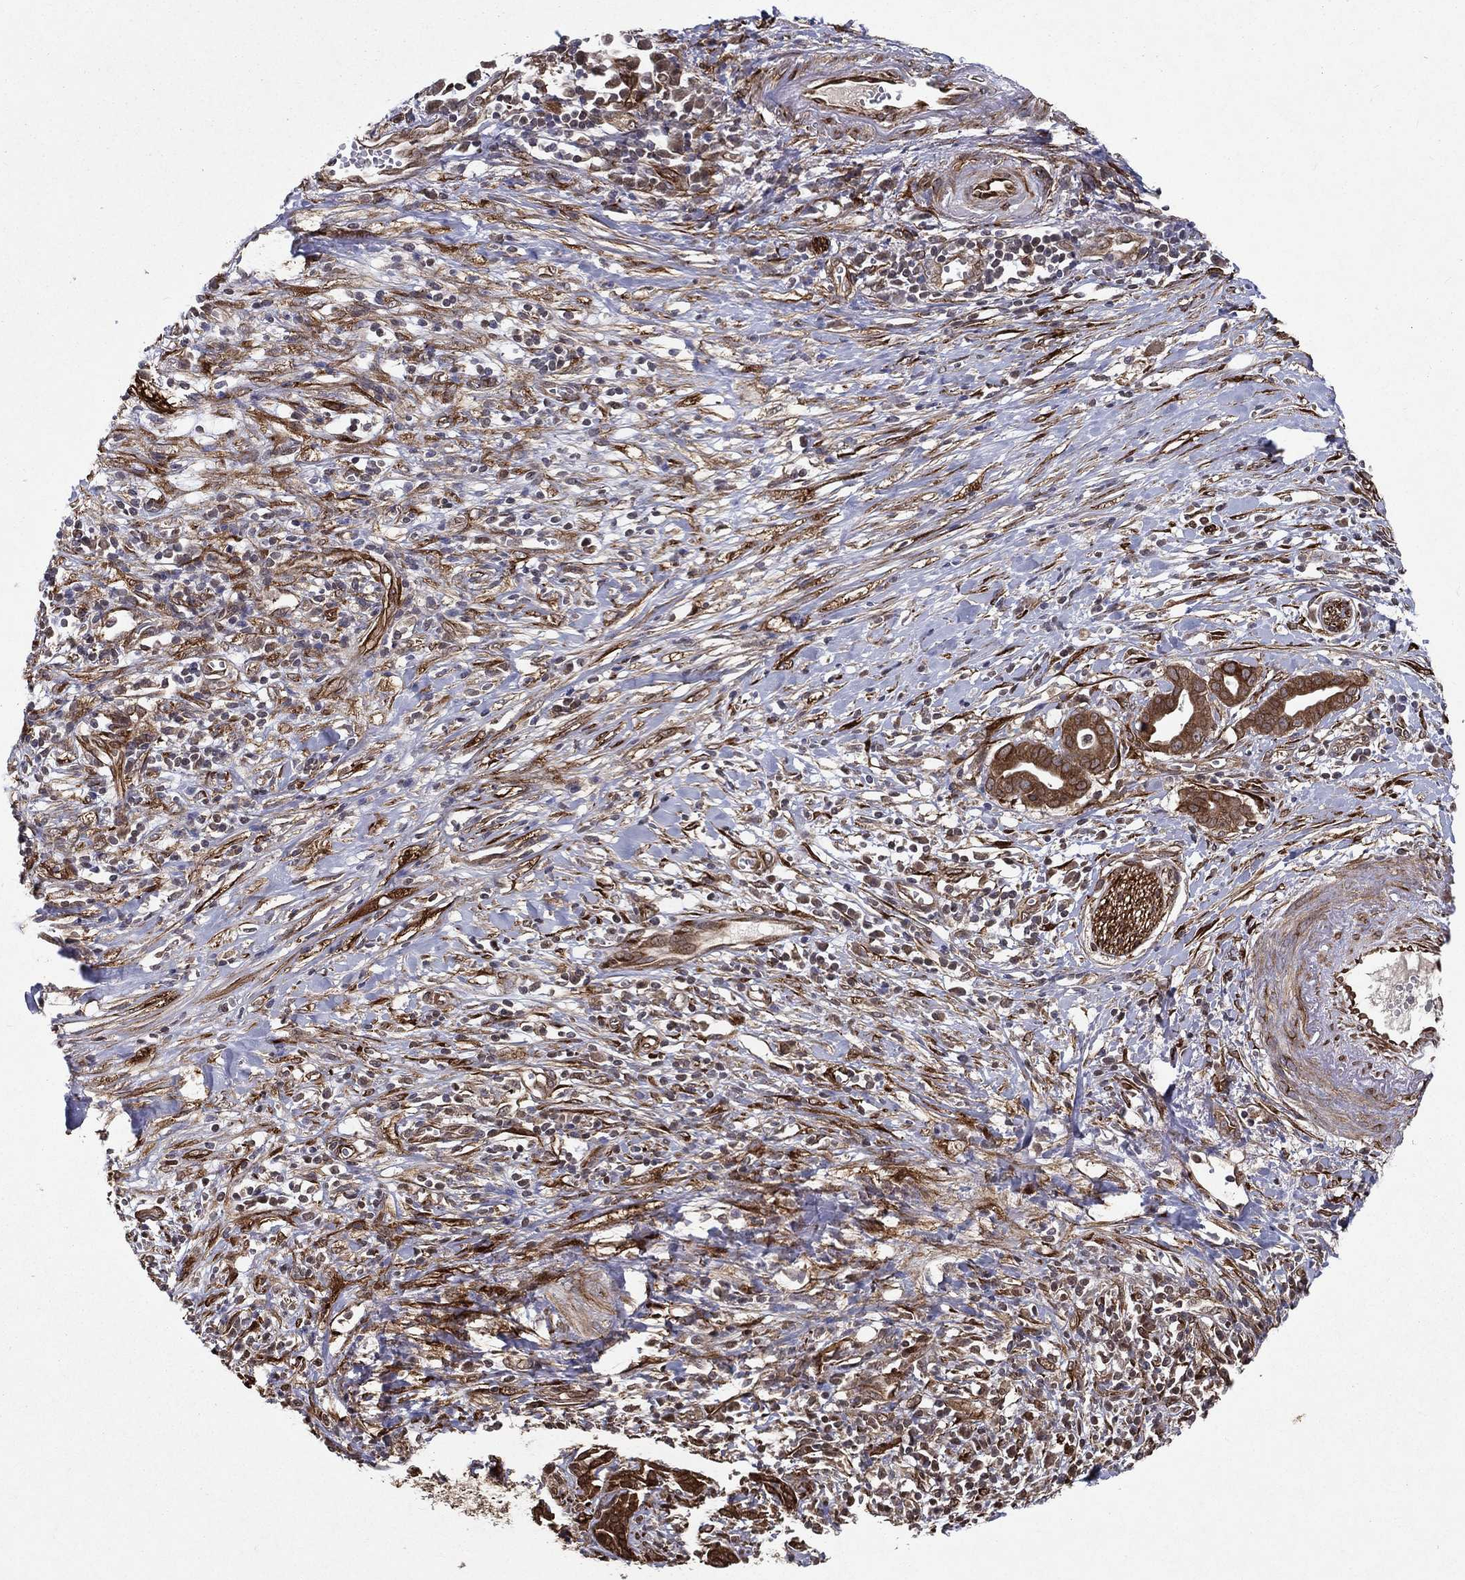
{"staining": {"intensity": "moderate", "quantity": ">75%", "location": "cytoplasmic/membranous"}, "tissue": "pancreatic cancer", "cell_type": "Tumor cells", "image_type": "cancer", "snomed": [{"axis": "morphology", "description": "Adenocarcinoma, NOS"}, {"axis": "topography", "description": "Pancreas"}], "caption": "Pancreatic cancer (adenocarcinoma) stained with a brown dye shows moderate cytoplasmic/membranous positive expression in about >75% of tumor cells.", "gene": "CERS2", "patient": {"sex": "male", "age": 61}}